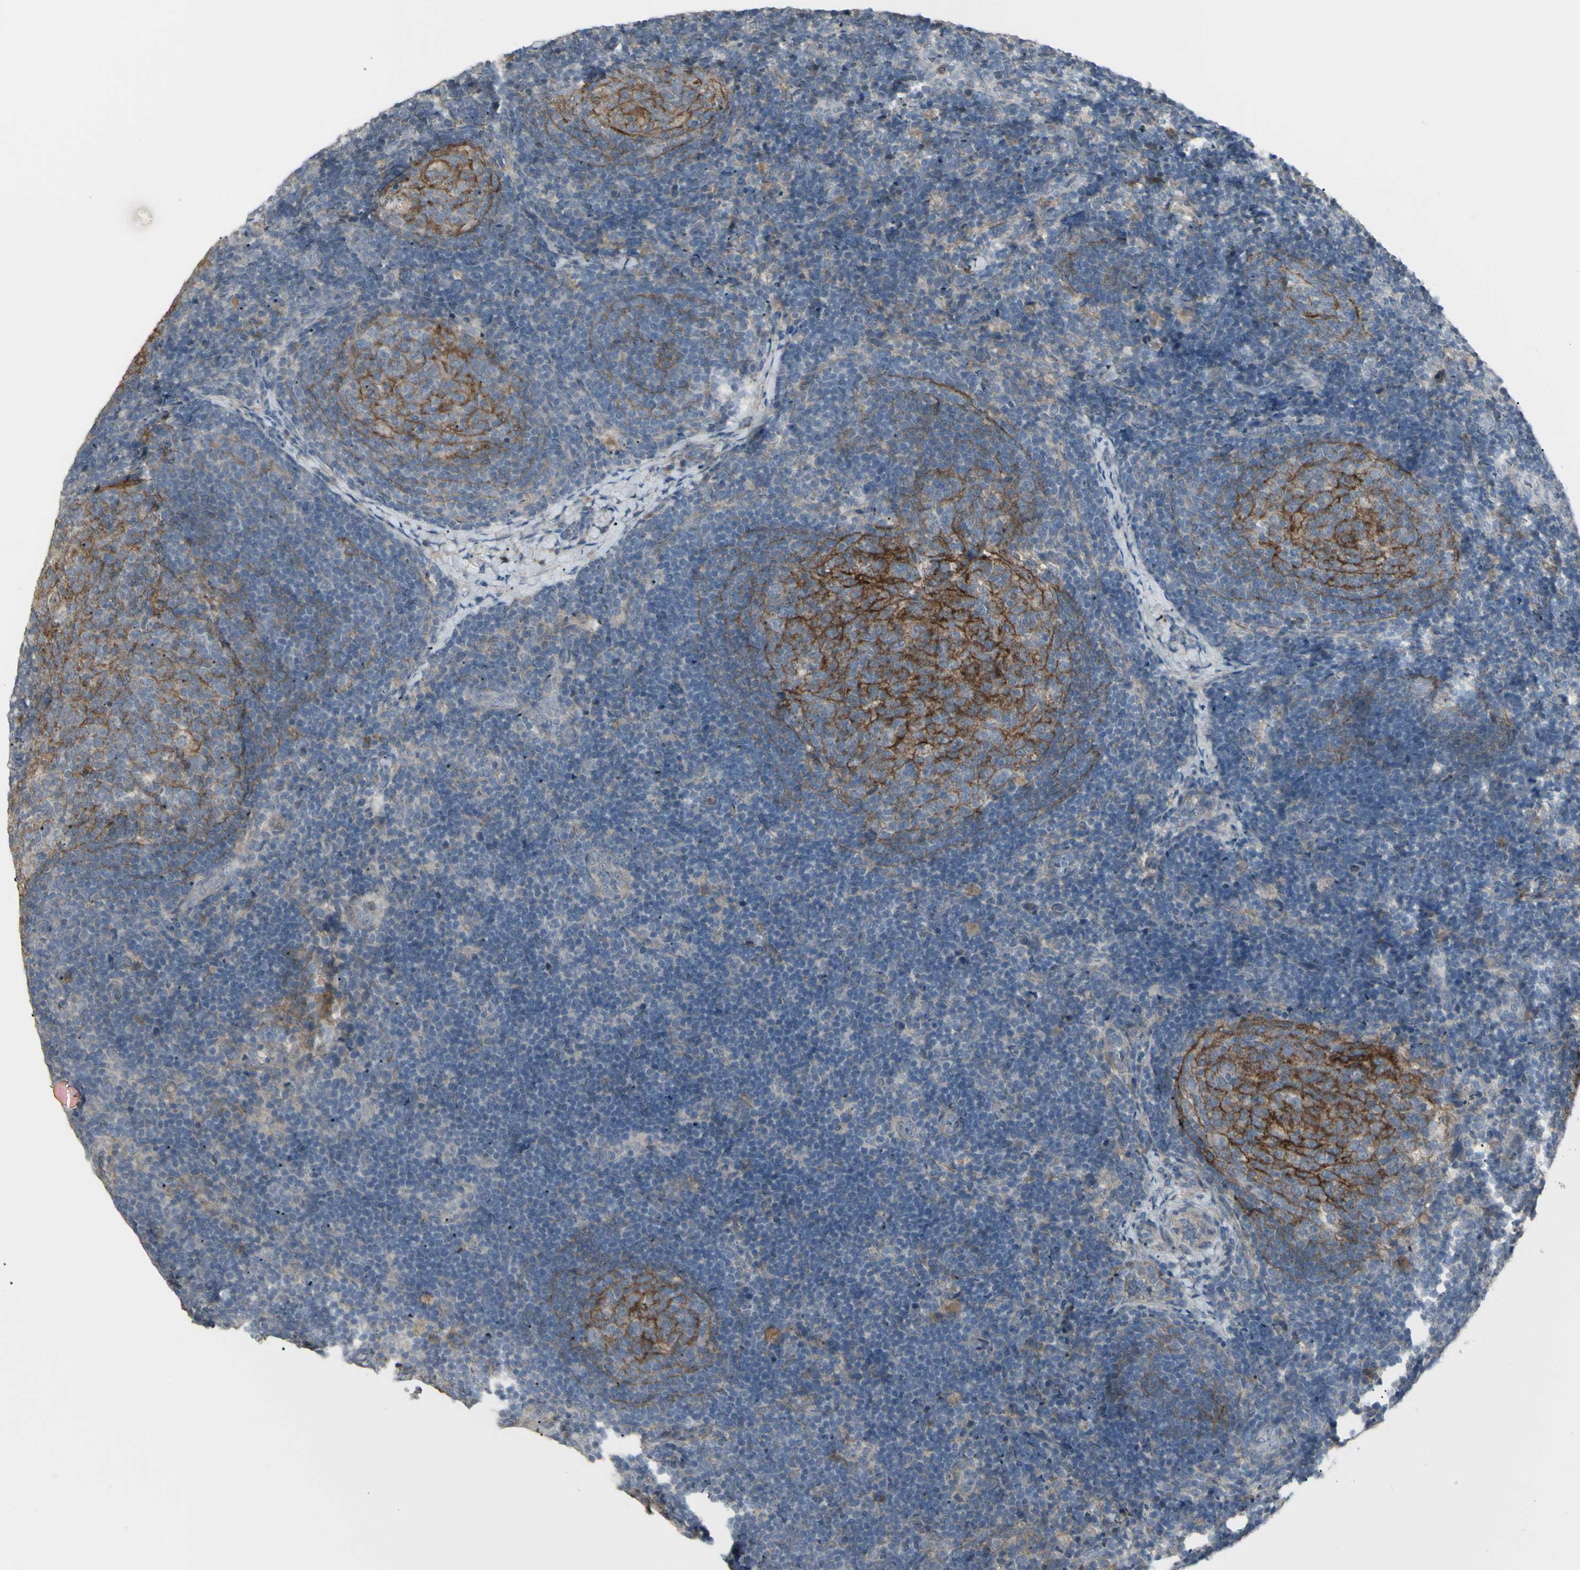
{"staining": {"intensity": "strong", "quantity": "<25%", "location": "cytoplasmic/membranous"}, "tissue": "lymph node", "cell_type": "Germinal center cells", "image_type": "normal", "snomed": [{"axis": "morphology", "description": "Normal tissue, NOS"}, {"axis": "topography", "description": "Lymph node"}], "caption": "Benign lymph node reveals strong cytoplasmic/membranous expression in about <25% of germinal center cells.", "gene": "CD276", "patient": {"sex": "female", "age": 14}}